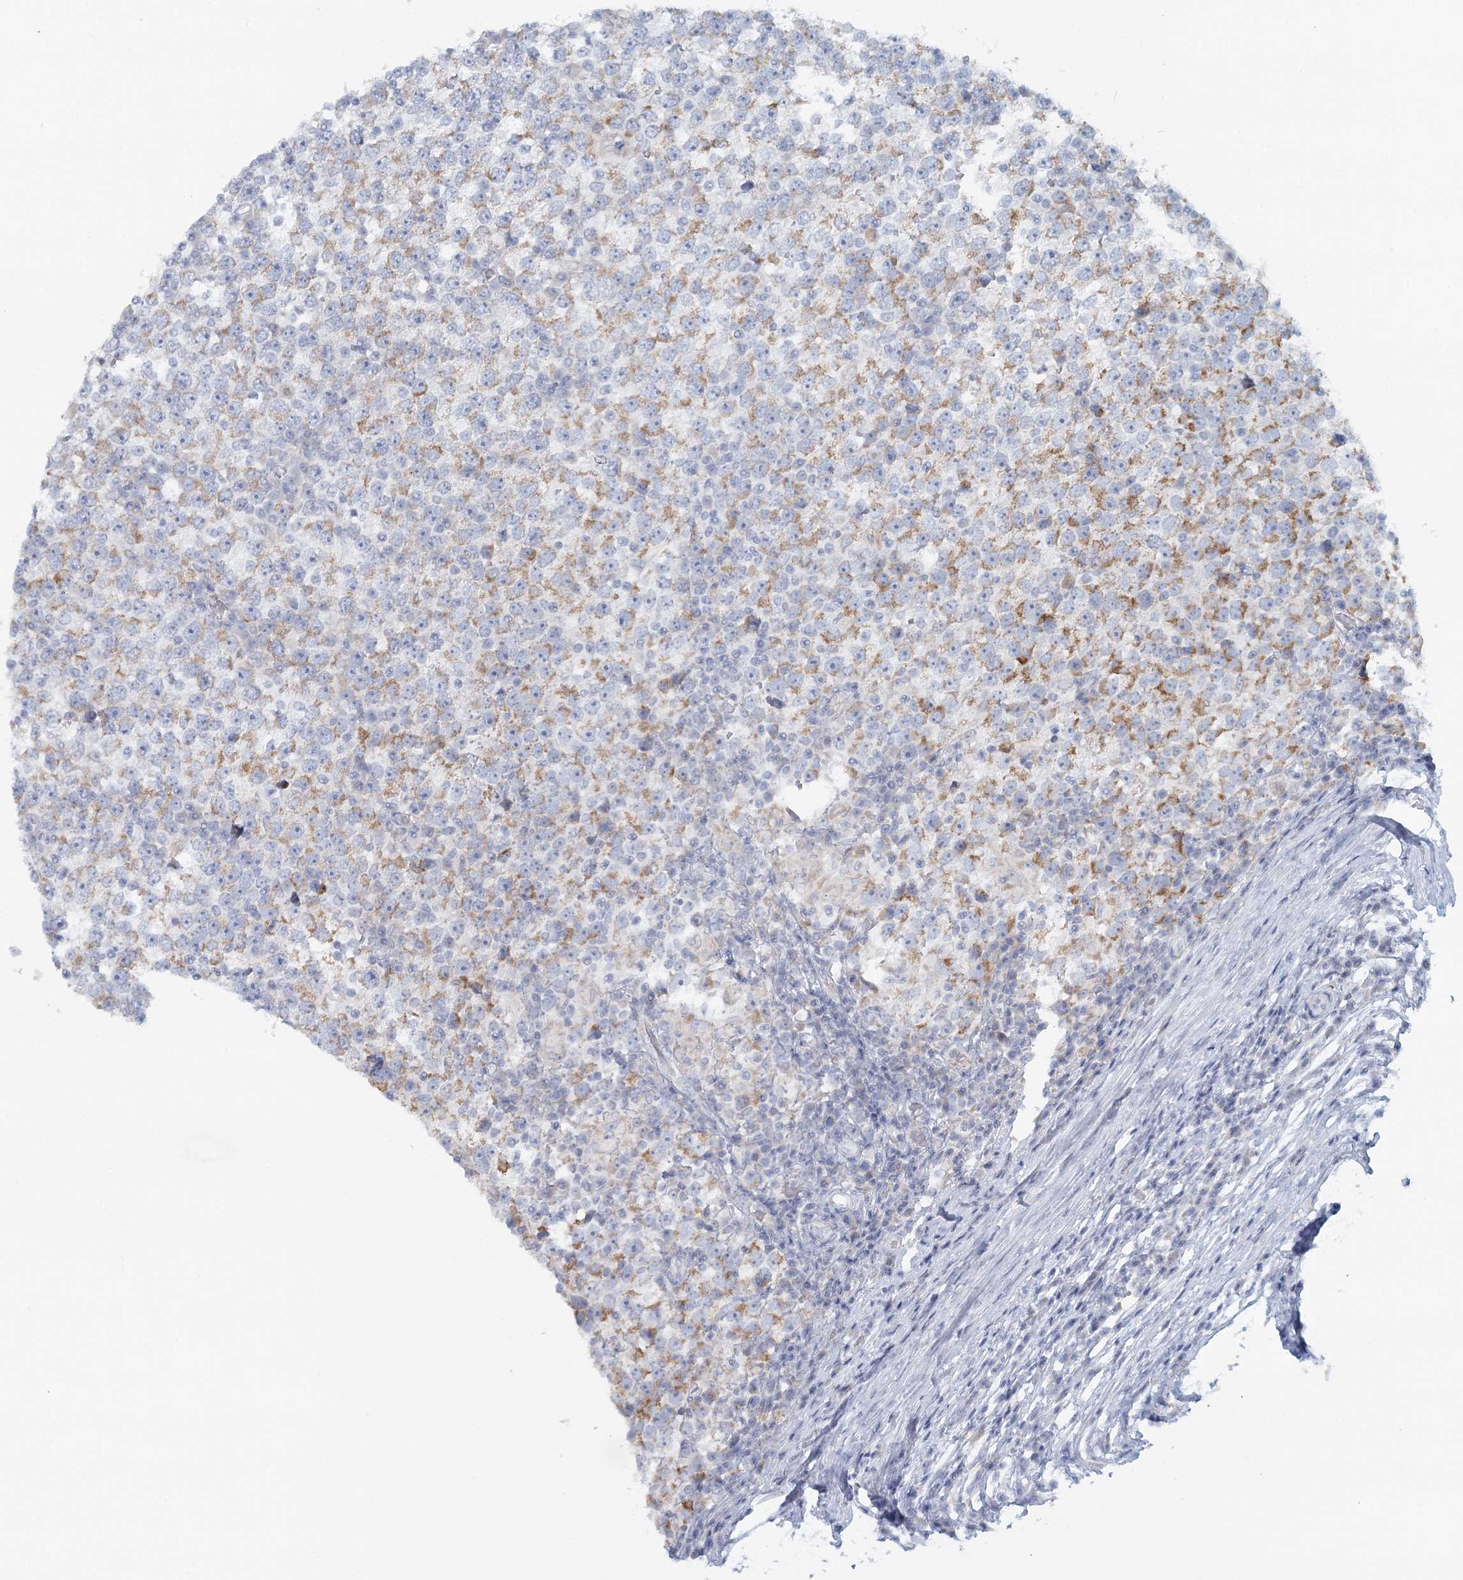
{"staining": {"intensity": "moderate", "quantity": "<25%", "location": "cytoplasmic/membranous"}, "tissue": "testis cancer", "cell_type": "Tumor cells", "image_type": "cancer", "snomed": [{"axis": "morphology", "description": "Seminoma, NOS"}, {"axis": "topography", "description": "Testis"}], "caption": "Moderate cytoplasmic/membranous protein staining is present in about <25% of tumor cells in testis cancer (seminoma).", "gene": "BPHL", "patient": {"sex": "male", "age": 65}}